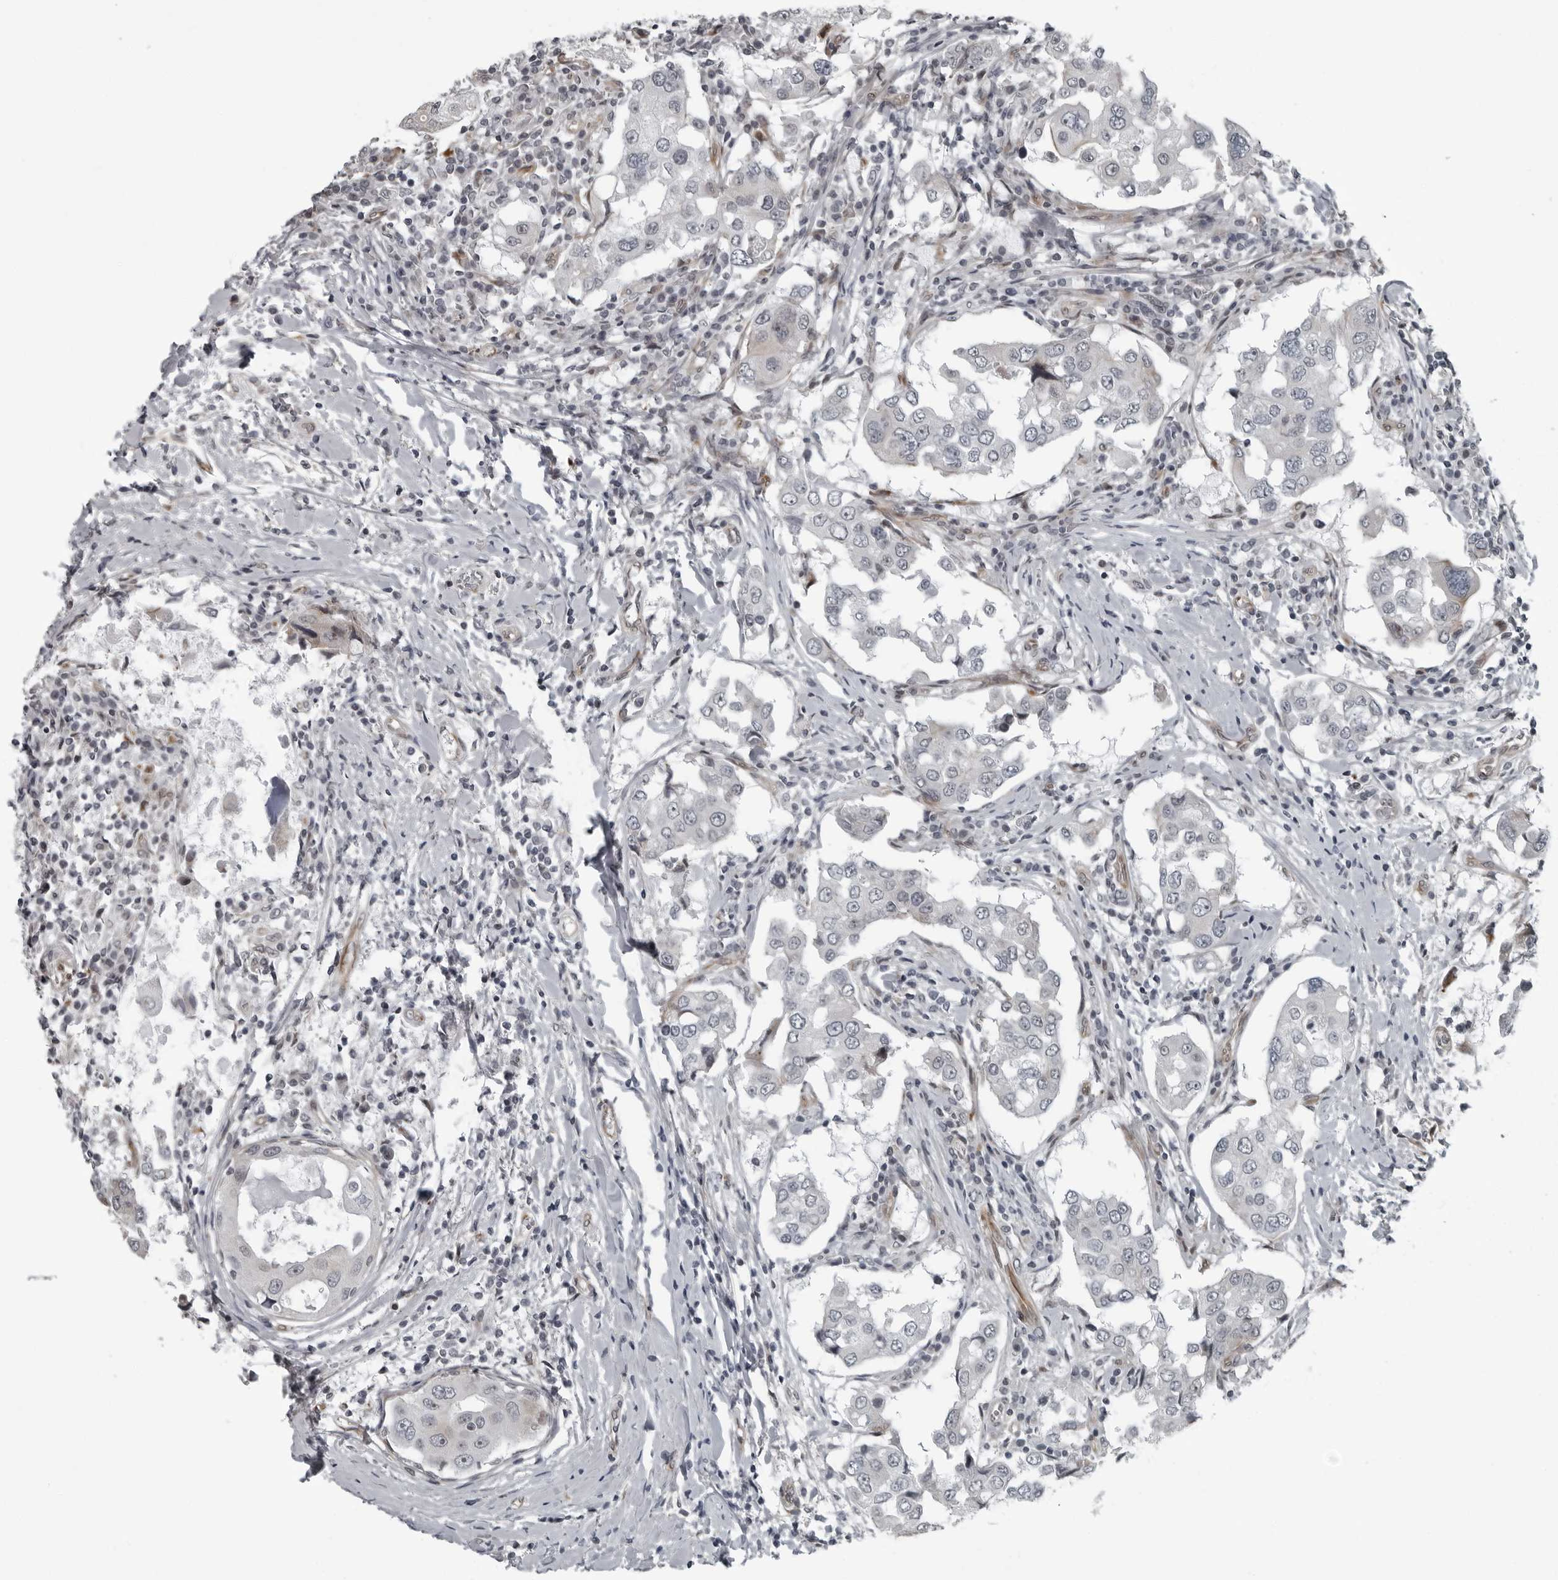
{"staining": {"intensity": "negative", "quantity": "none", "location": "none"}, "tissue": "breast cancer", "cell_type": "Tumor cells", "image_type": "cancer", "snomed": [{"axis": "morphology", "description": "Duct carcinoma"}, {"axis": "topography", "description": "Breast"}], "caption": "Breast cancer (invasive ductal carcinoma) was stained to show a protein in brown. There is no significant positivity in tumor cells.", "gene": "FAM102B", "patient": {"sex": "female", "age": 27}}